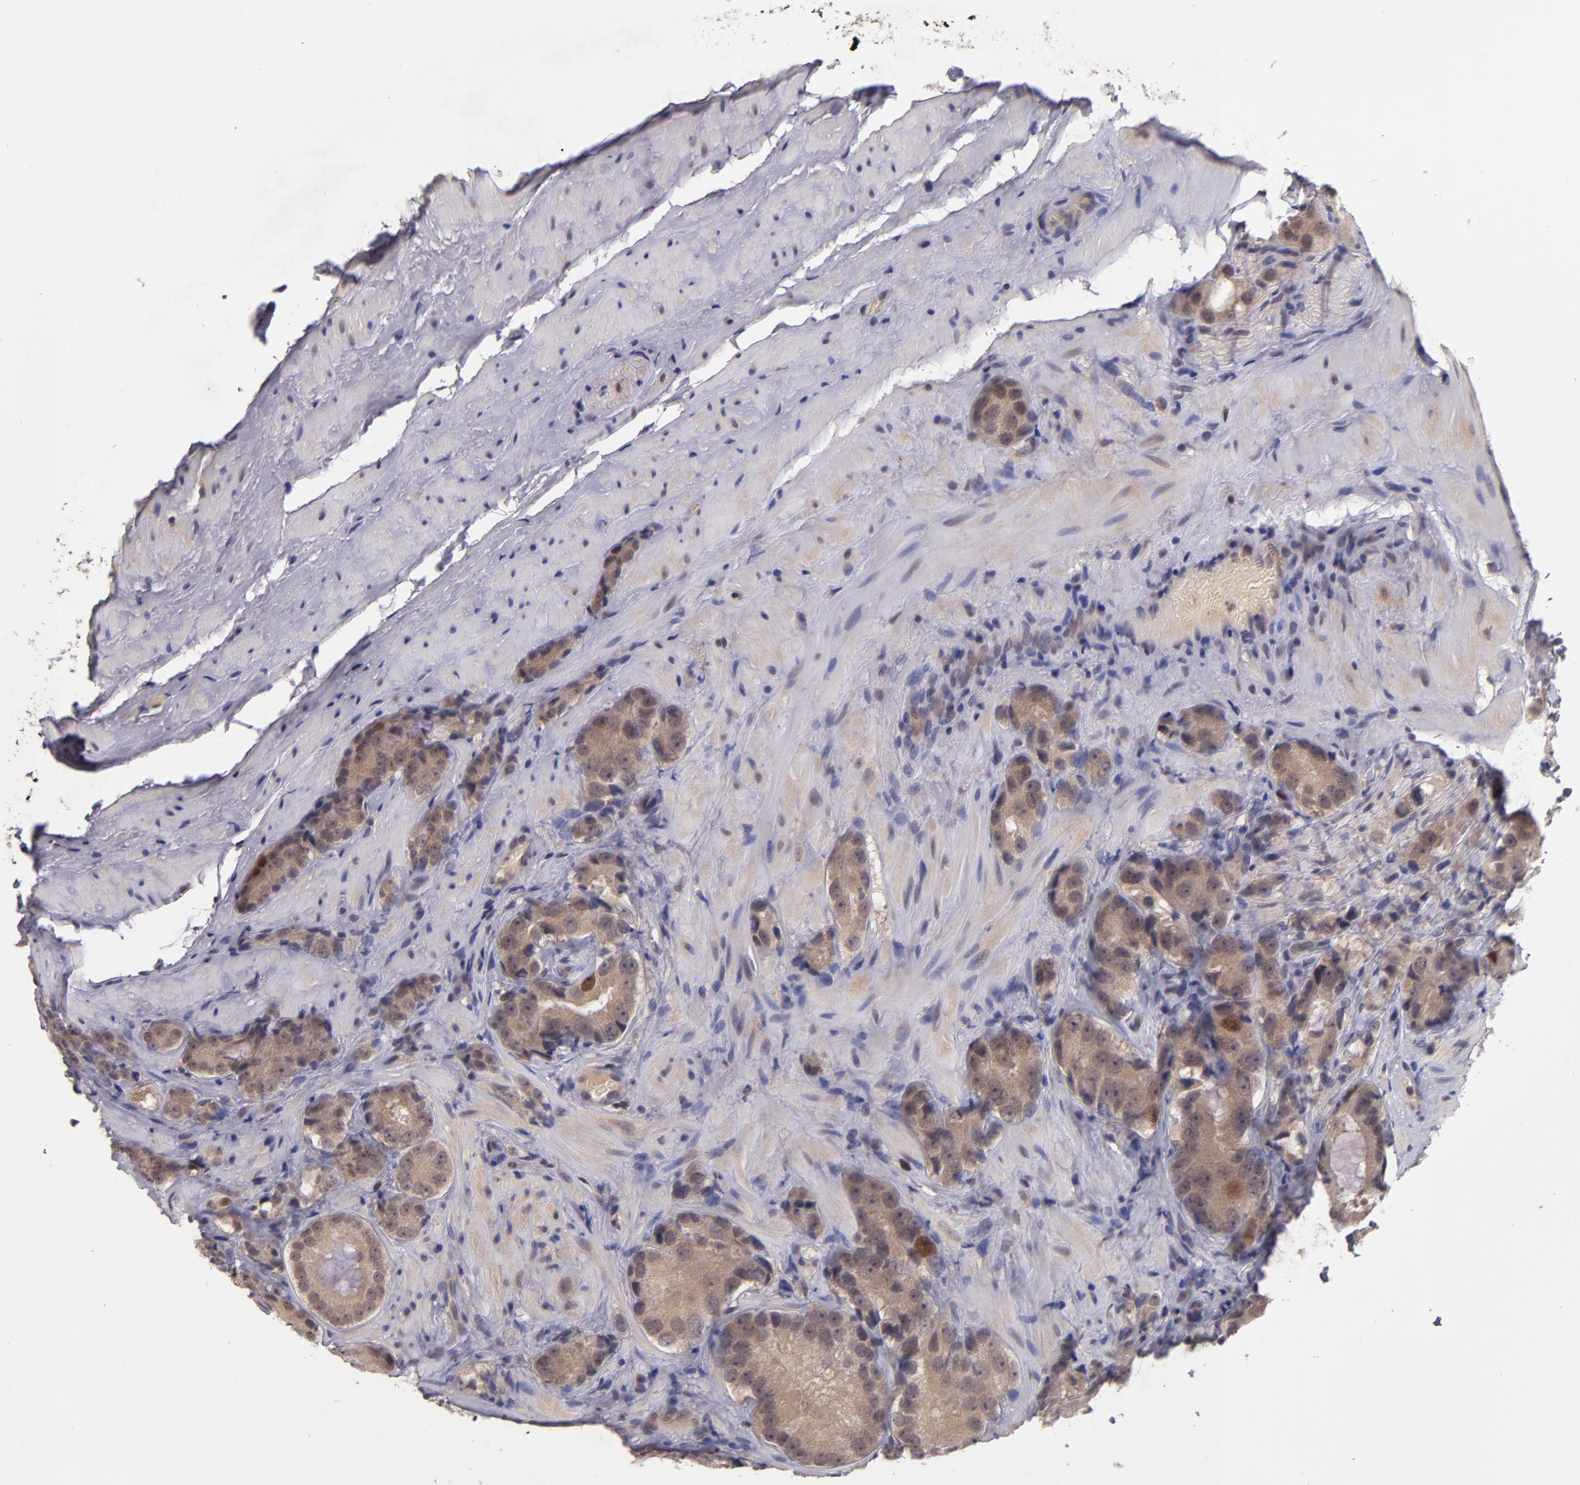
{"staining": {"intensity": "strong", "quantity": "<25%", "location": "cytoplasmic/membranous,nuclear"}, "tissue": "prostate cancer", "cell_type": "Tumor cells", "image_type": "cancer", "snomed": [{"axis": "morphology", "description": "Adenocarcinoma, High grade"}, {"axis": "topography", "description": "Prostate"}], "caption": "A histopathology image of prostate cancer (high-grade adenocarcinoma) stained for a protein displays strong cytoplasmic/membranous and nuclear brown staining in tumor cells.", "gene": "CDC7", "patient": {"sex": "male", "age": 70}}